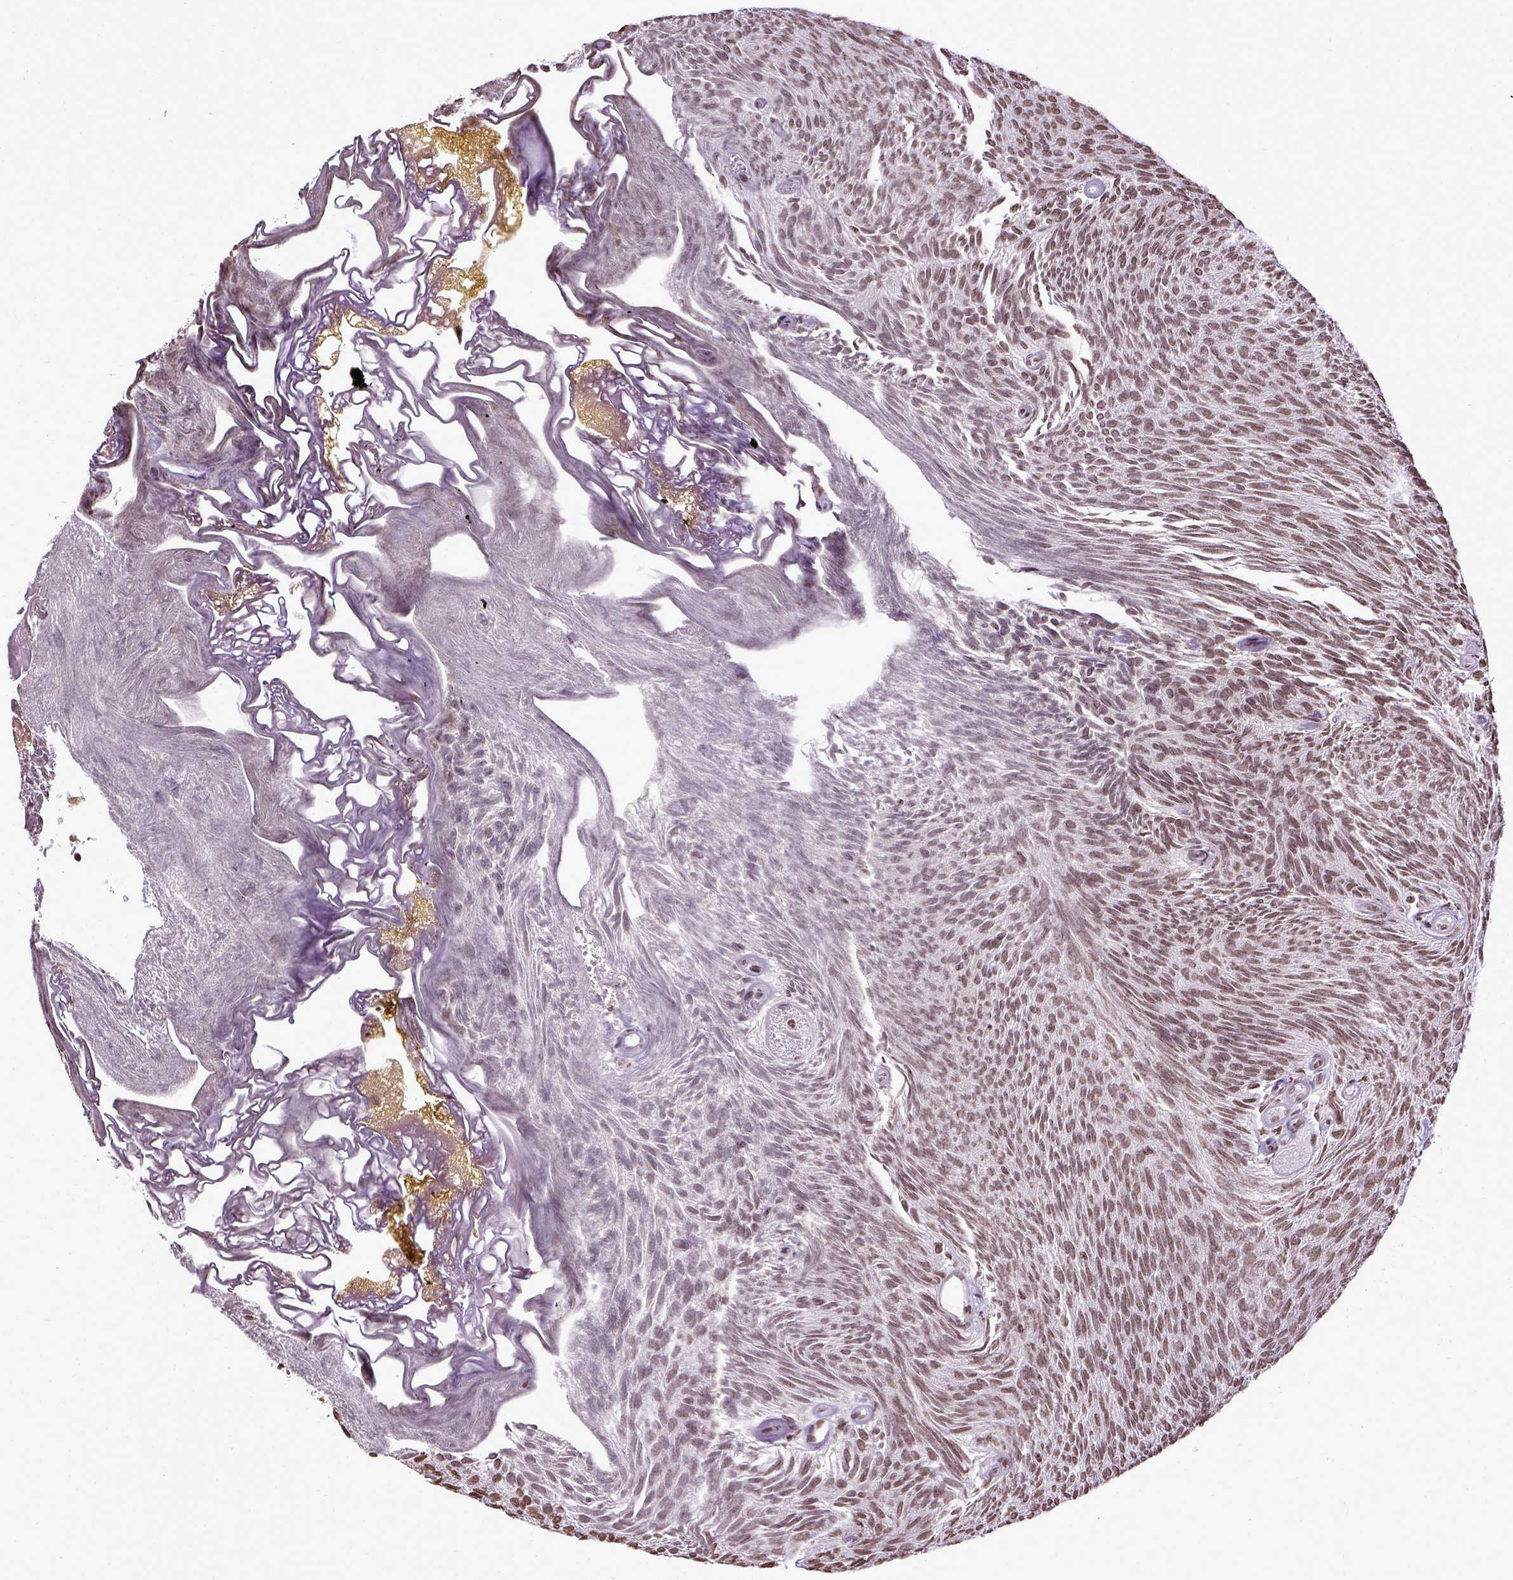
{"staining": {"intensity": "moderate", "quantity": ">75%", "location": "nuclear"}, "tissue": "urothelial cancer", "cell_type": "Tumor cells", "image_type": "cancer", "snomed": [{"axis": "morphology", "description": "Urothelial carcinoma, Low grade"}, {"axis": "topography", "description": "Urinary bladder"}], "caption": "High-power microscopy captured an immunohistochemistry (IHC) histopathology image of urothelial cancer, revealing moderate nuclear staining in approximately >75% of tumor cells. (DAB (3,3'-diaminobenzidine) = brown stain, brightfield microscopy at high magnification).", "gene": "ZNF75D", "patient": {"sex": "male", "age": 77}}